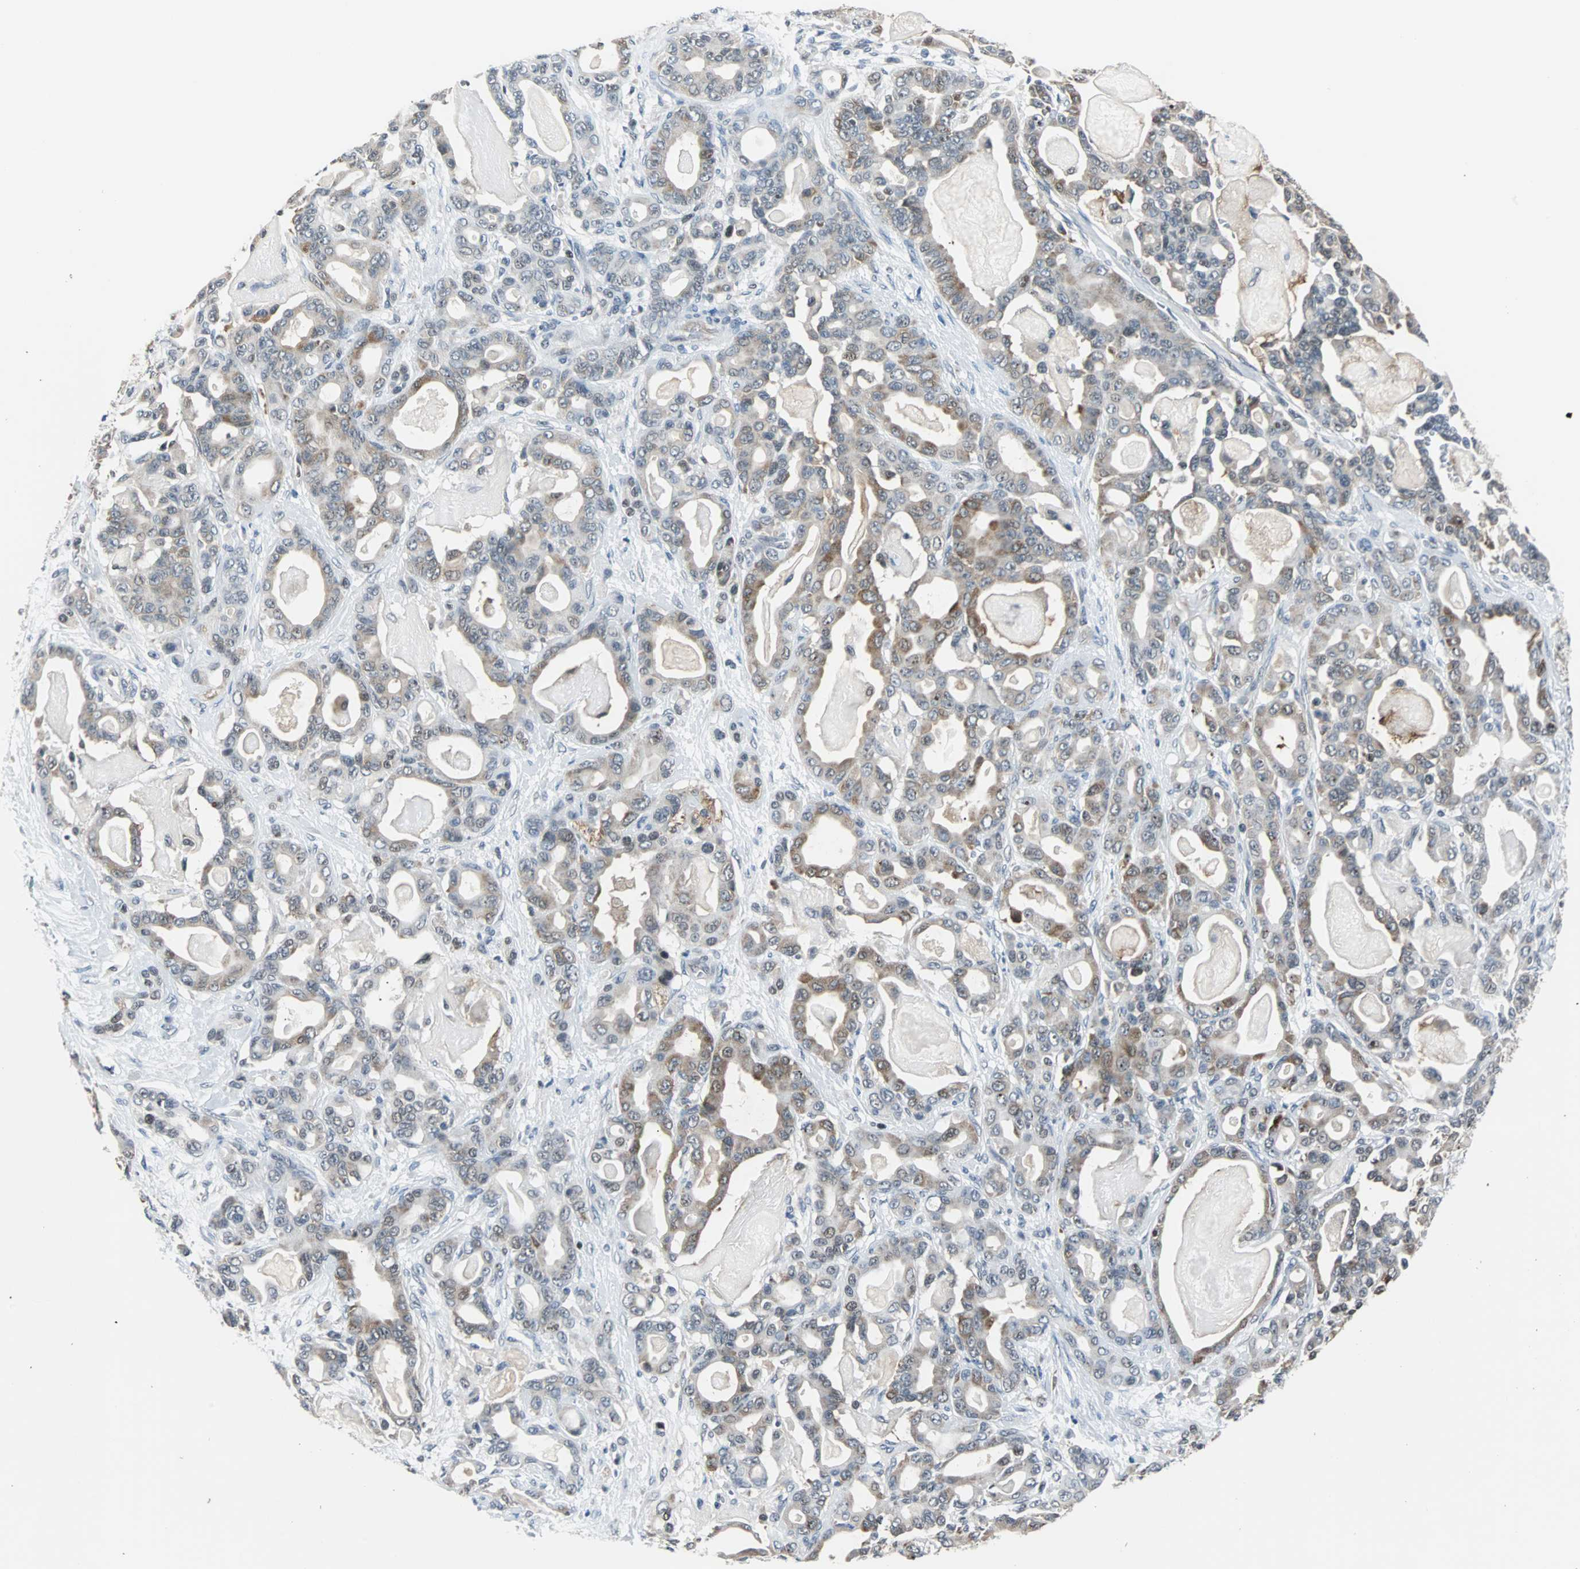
{"staining": {"intensity": "weak", "quantity": "25%-75%", "location": "cytoplasmic/membranous"}, "tissue": "pancreatic cancer", "cell_type": "Tumor cells", "image_type": "cancer", "snomed": [{"axis": "morphology", "description": "Adenocarcinoma, NOS"}, {"axis": "topography", "description": "Pancreas"}], "caption": "The immunohistochemical stain highlights weak cytoplasmic/membranous staining in tumor cells of pancreatic adenocarcinoma tissue.", "gene": "USP28", "patient": {"sex": "male", "age": 63}}